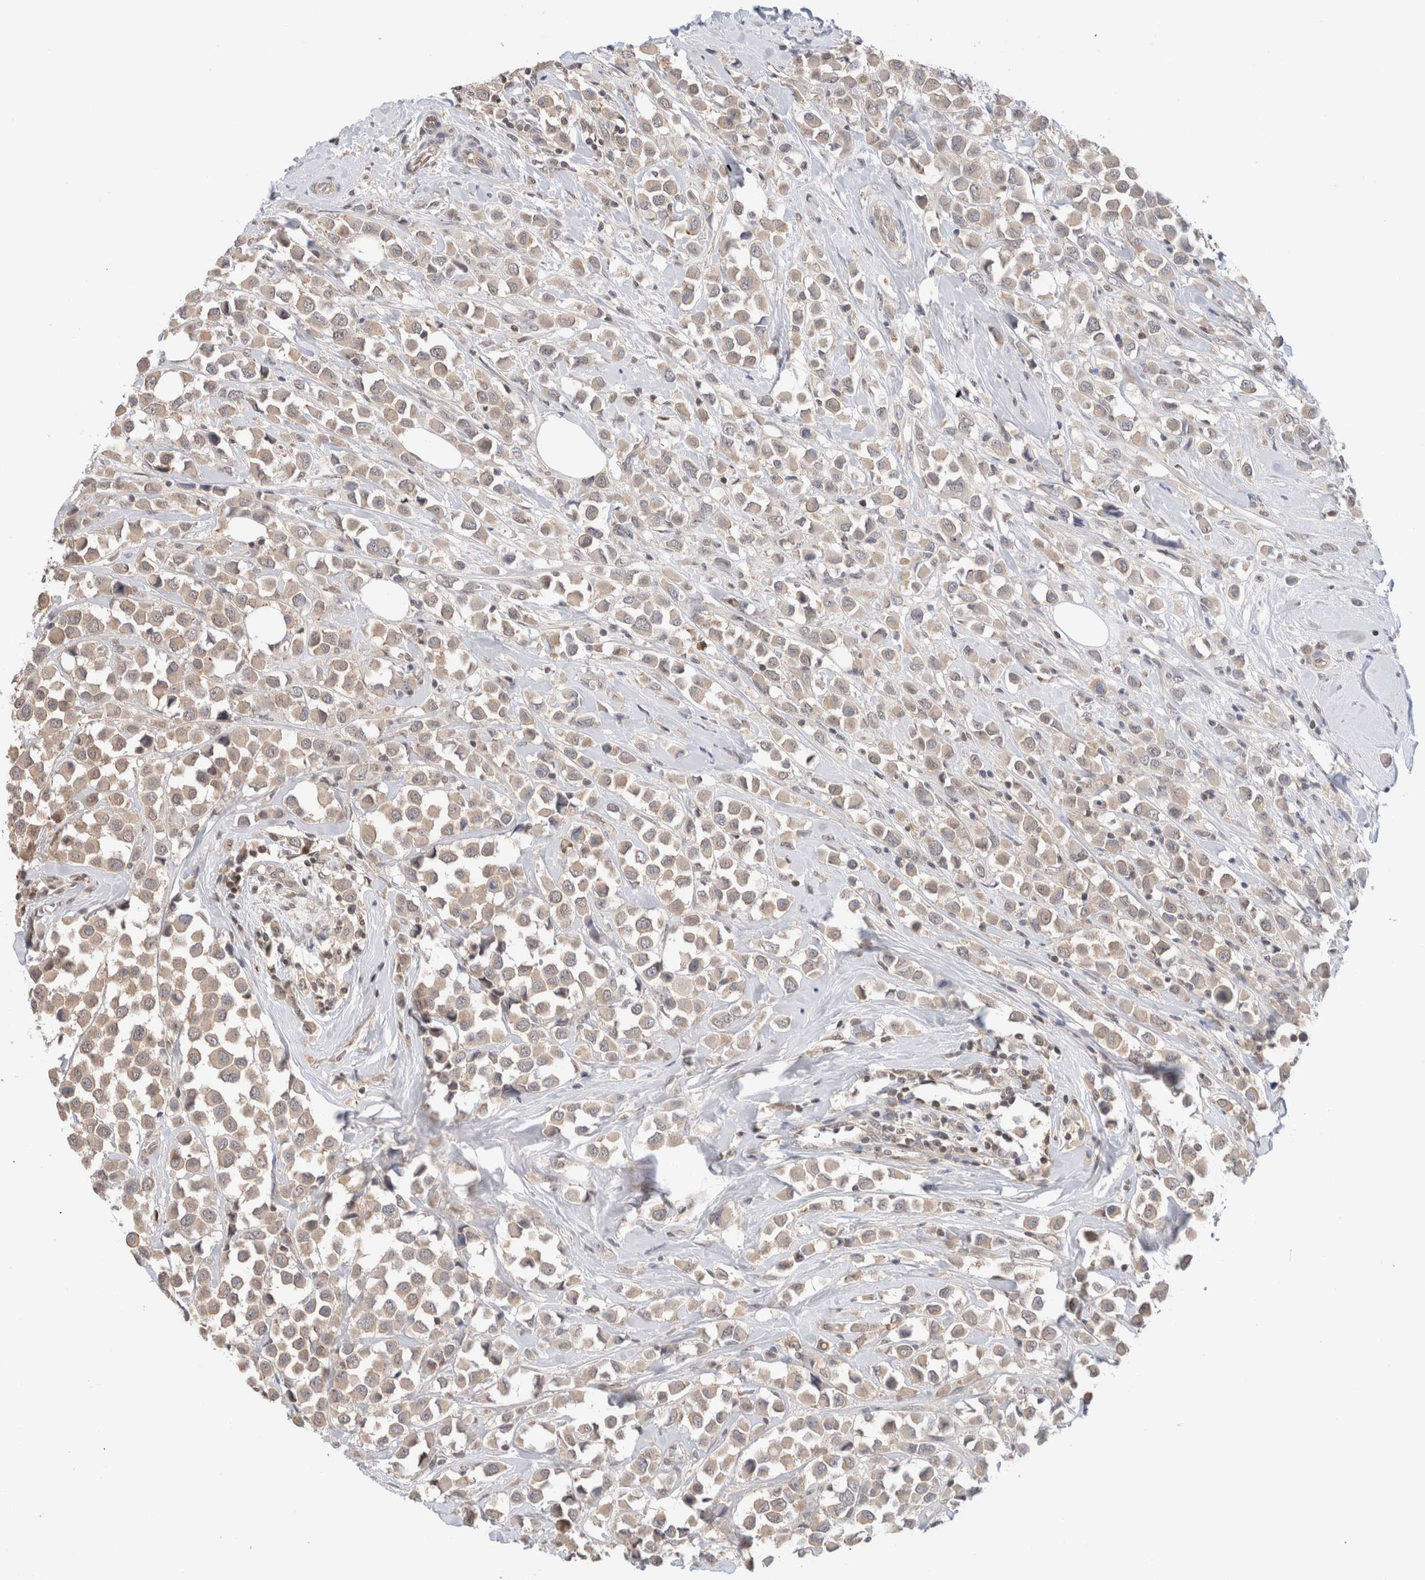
{"staining": {"intensity": "weak", "quantity": "25%-75%", "location": "cytoplasmic/membranous"}, "tissue": "breast cancer", "cell_type": "Tumor cells", "image_type": "cancer", "snomed": [{"axis": "morphology", "description": "Duct carcinoma"}, {"axis": "topography", "description": "Breast"}], "caption": "A brown stain highlights weak cytoplasmic/membranous expression of a protein in human breast cancer (infiltrating ductal carcinoma) tumor cells.", "gene": "C17orf97", "patient": {"sex": "female", "age": 61}}